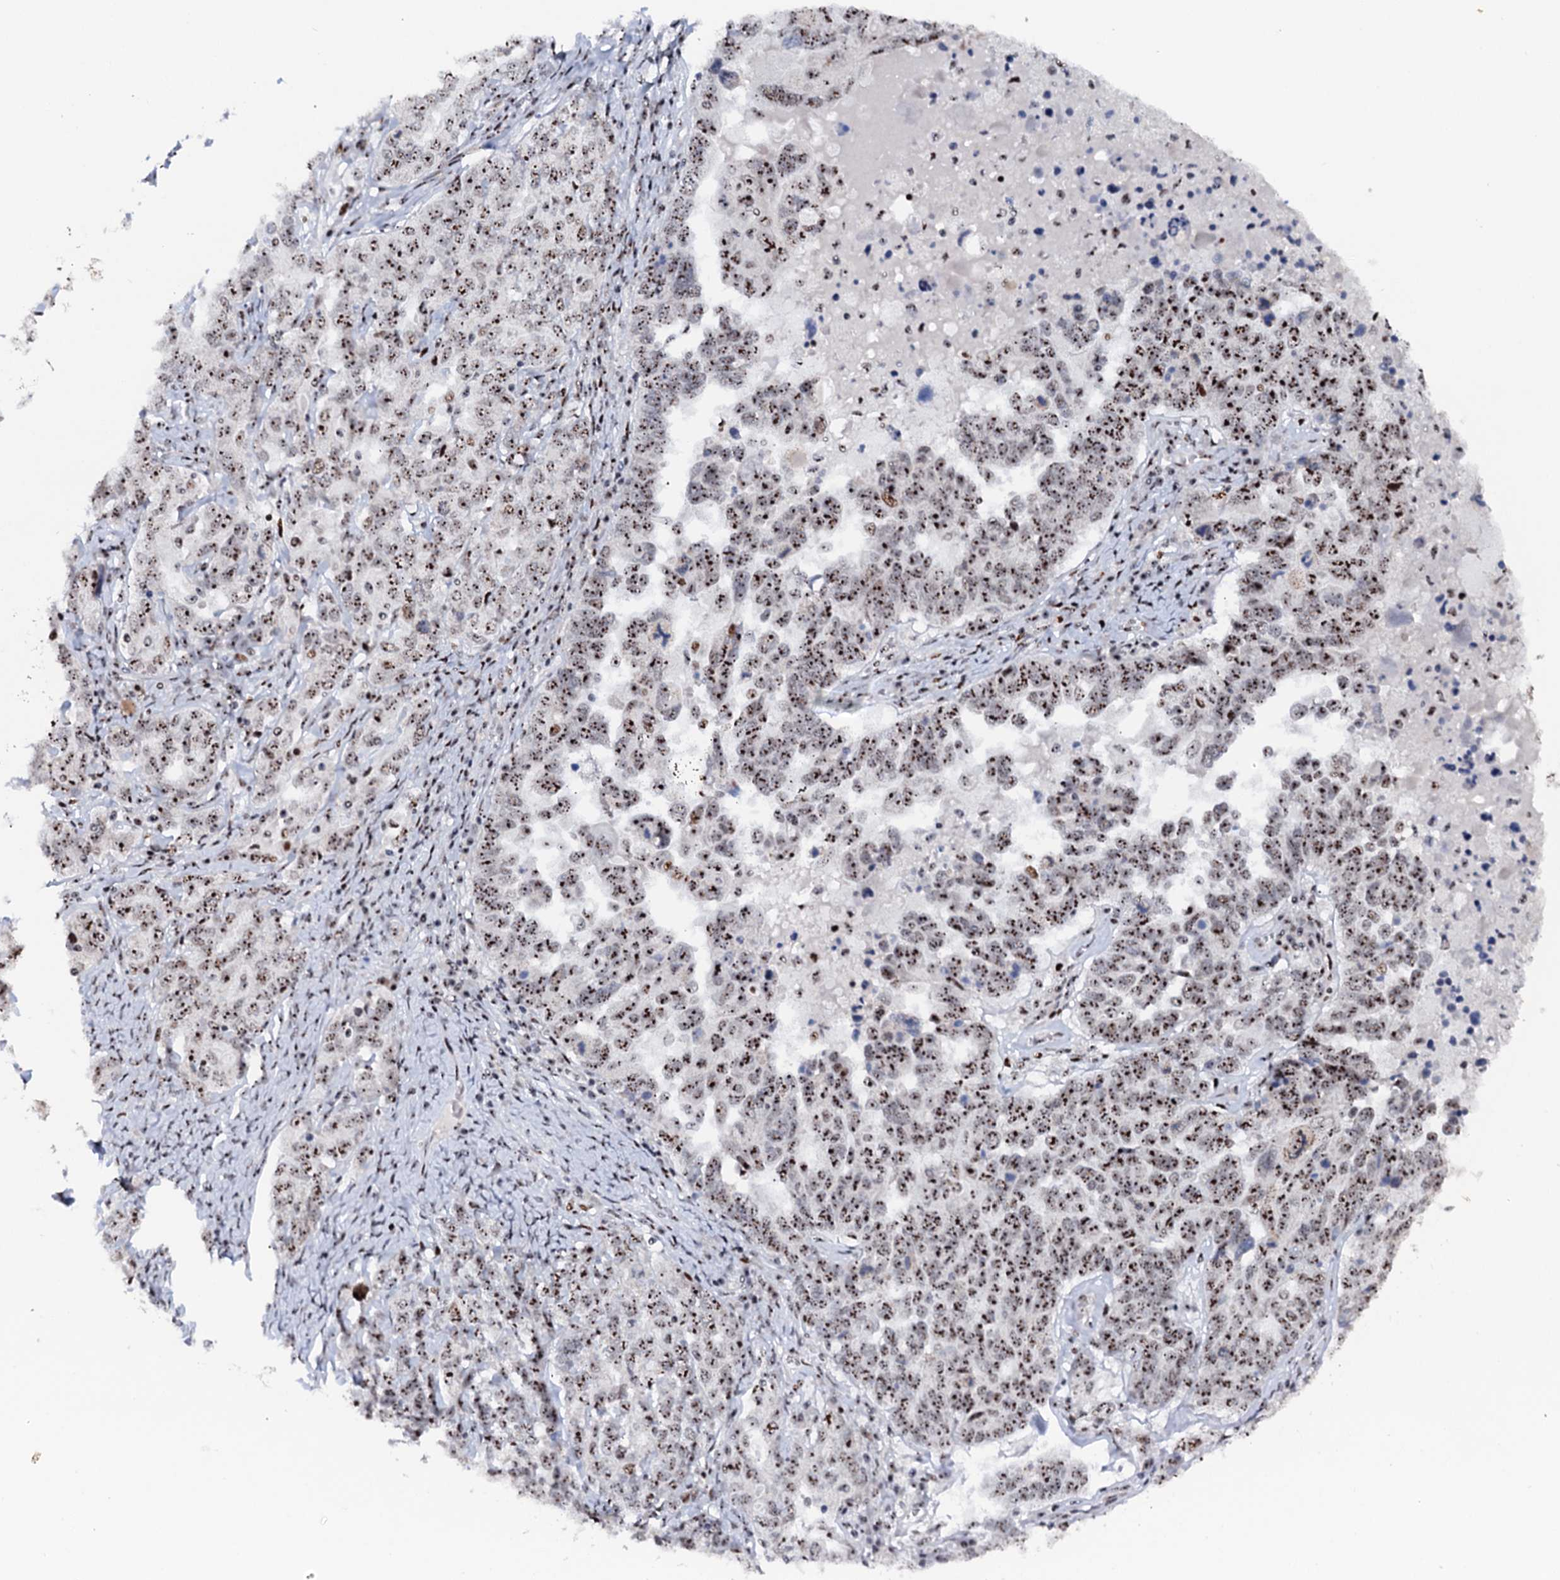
{"staining": {"intensity": "moderate", "quantity": ">75%", "location": "nuclear"}, "tissue": "ovarian cancer", "cell_type": "Tumor cells", "image_type": "cancer", "snomed": [{"axis": "morphology", "description": "Carcinoma, endometroid"}, {"axis": "topography", "description": "Ovary"}], "caption": "Ovarian endometroid carcinoma stained with a protein marker exhibits moderate staining in tumor cells.", "gene": "NEUROG3", "patient": {"sex": "female", "age": 62}}